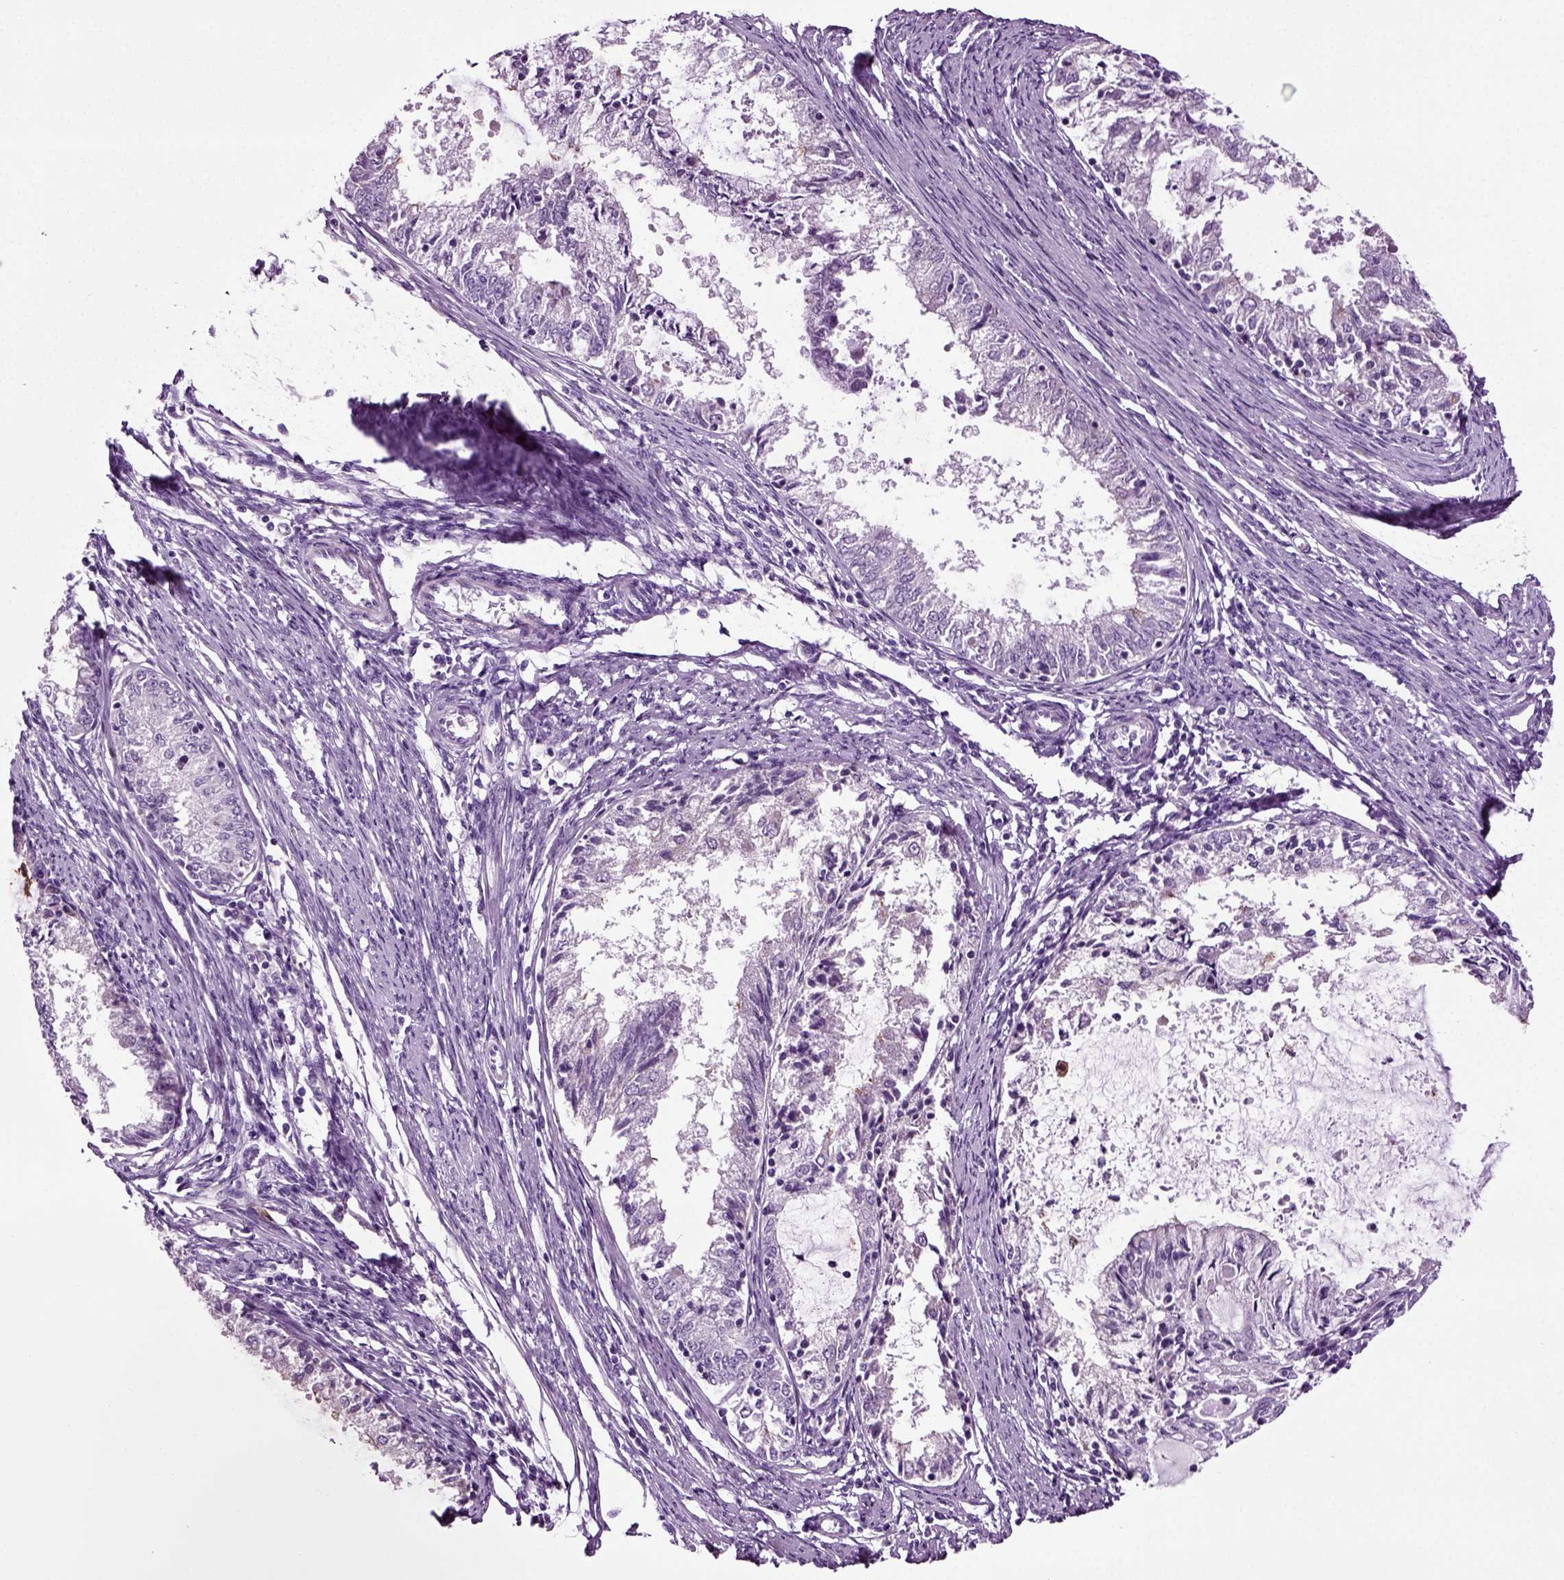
{"staining": {"intensity": "negative", "quantity": "none", "location": "none"}, "tissue": "endometrial cancer", "cell_type": "Tumor cells", "image_type": "cancer", "snomed": [{"axis": "morphology", "description": "Adenocarcinoma, NOS"}, {"axis": "topography", "description": "Endometrium"}], "caption": "A photomicrograph of endometrial cancer (adenocarcinoma) stained for a protein shows no brown staining in tumor cells.", "gene": "DNAH10", "patient": {"sex": "female", "age": 57}}